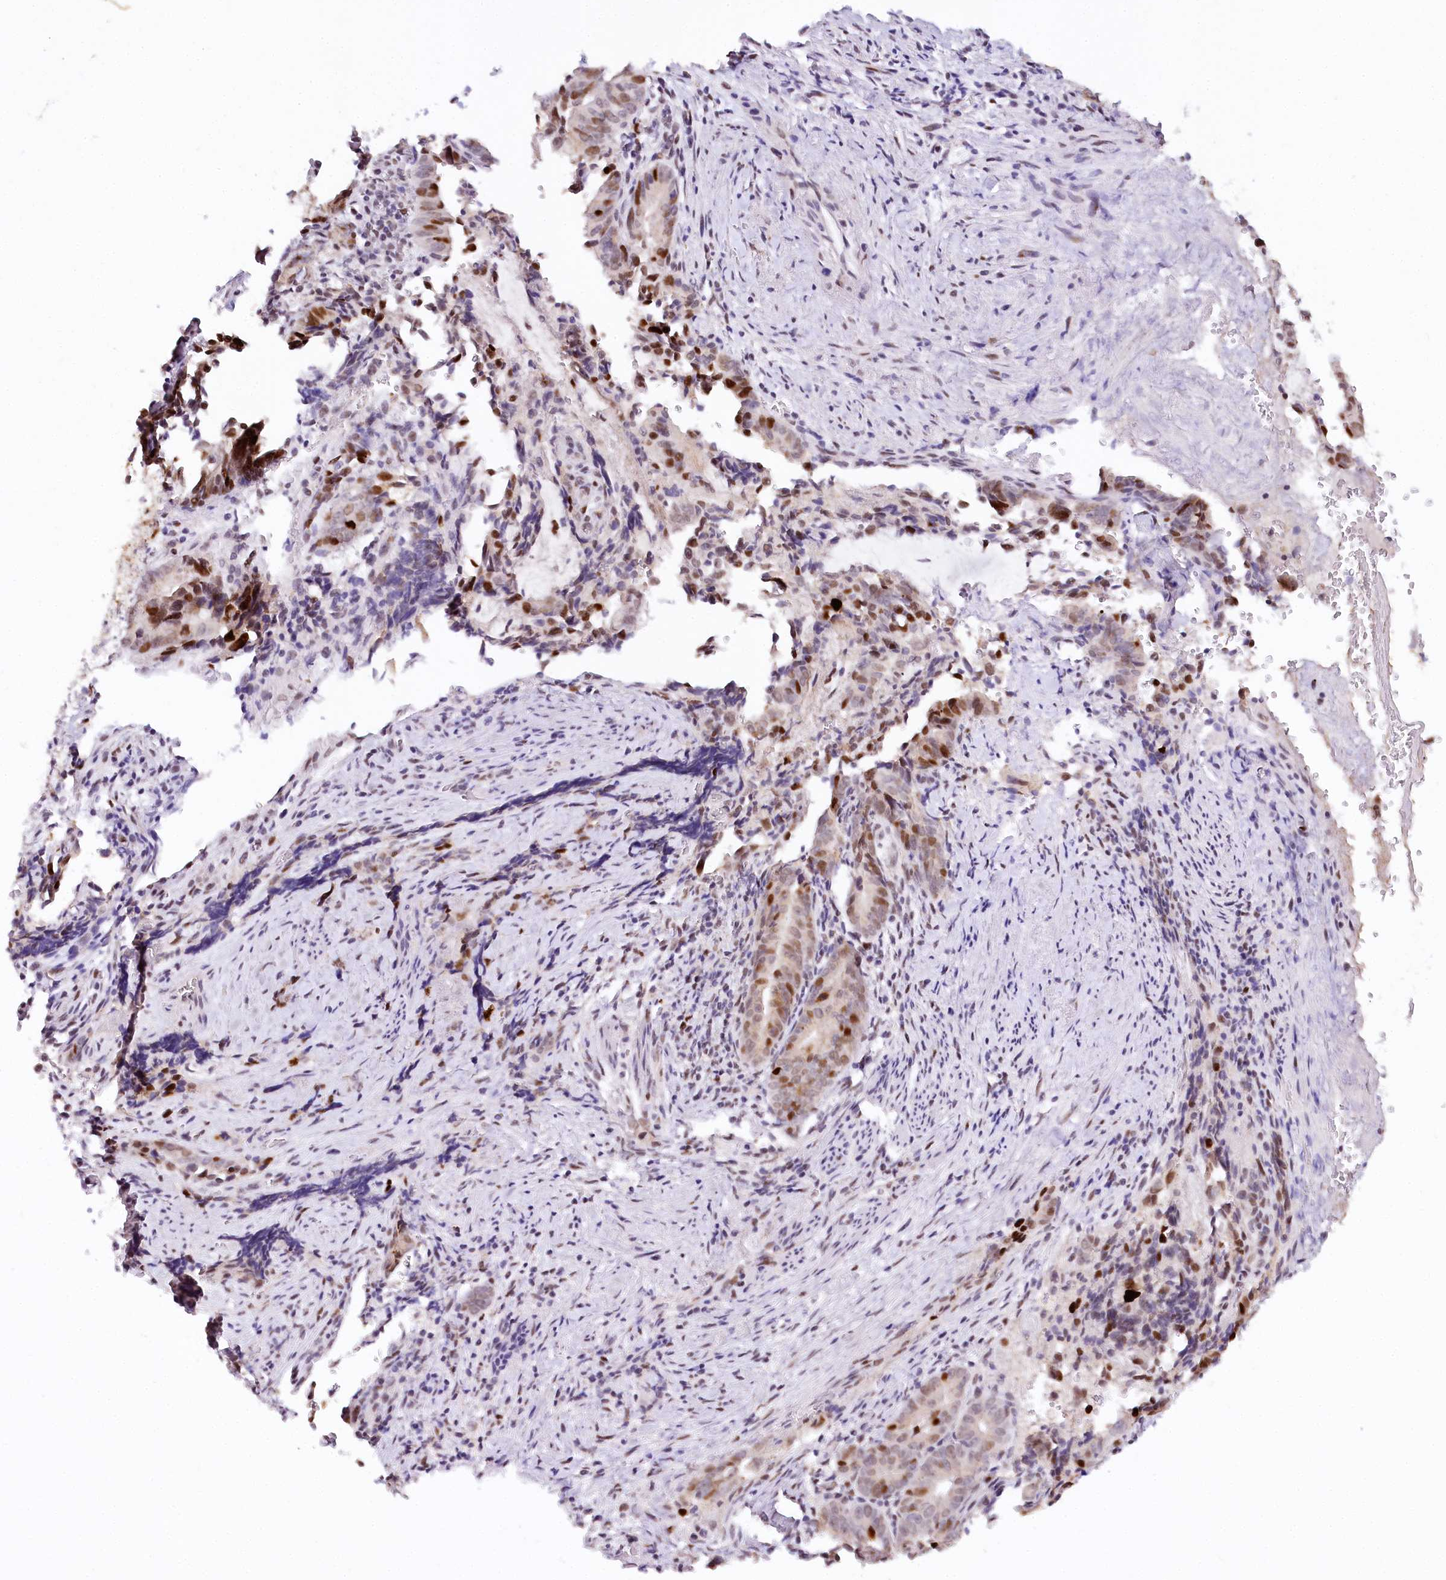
{"staining": {"intensity": "moderate", "quantity": ">75%", "location": "nuclear"}, "tissue": "pancreatic cancer", "cell_type": "Tumor cells", "image_type": "cancer", "snomed": [{"axis": "morphology", "description": "Adenocarcinoma, NOS"}, {"axis": "topography", "description": "Pancreas"}], "caption": "Tumor cells show medium levels of moderate nuclear positivity in about >75% of cells in human adenocarcinoma (pancreatic). Using DAB (brown) and hematoxylin (blue) stains, captured at high magnification using brightfield microscopy.", "gene": "TP53", "patient": {"sex": "female", "age": 63}}